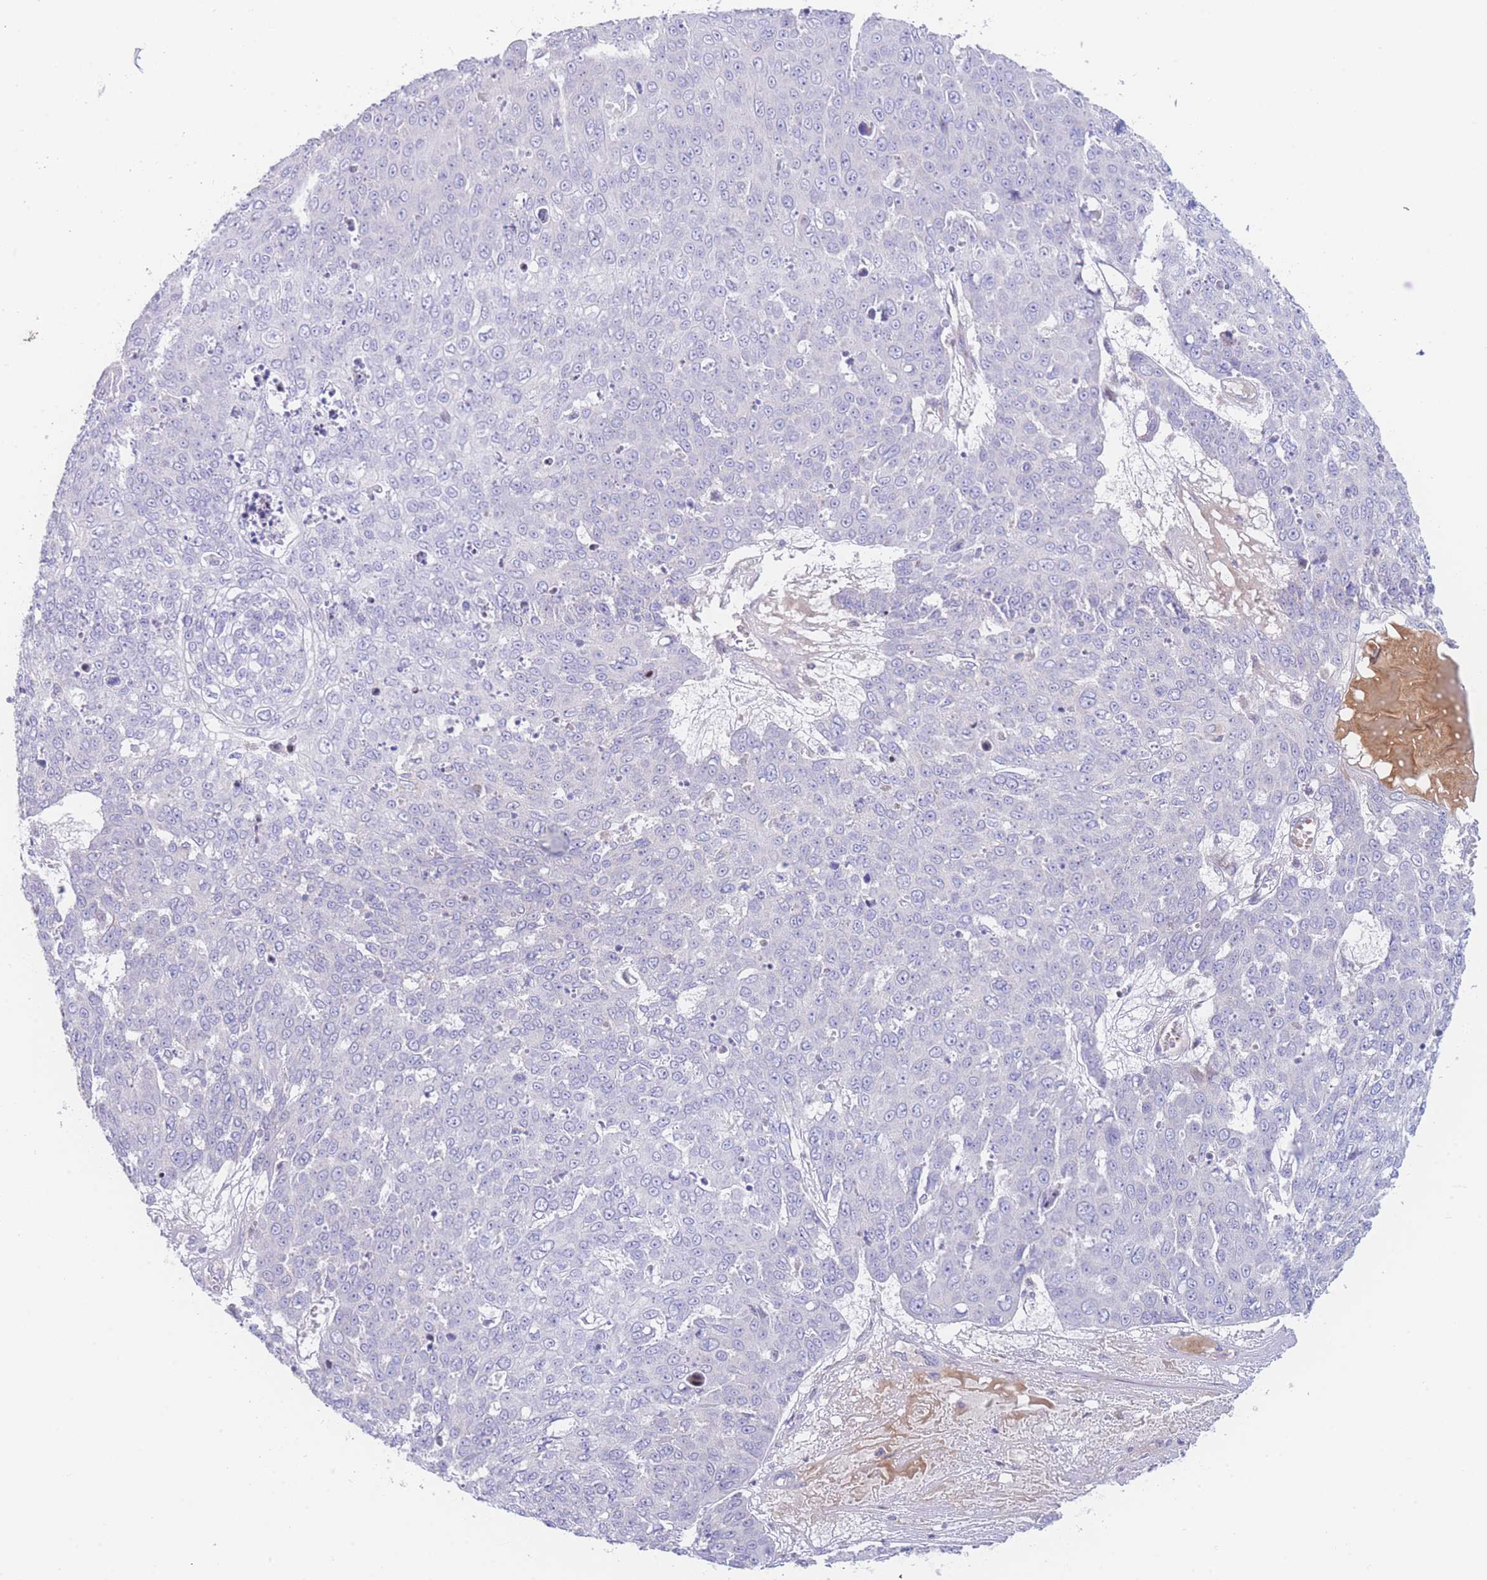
{"staining": {"intensity": "negative", "quantity": "none", "location": "none"}, "tissue": "skin cancer", "cell_type": "Tumor cells", "image_type": "cancer", "snomed": [{"axis": "morphology", "description": "Squamous cell carcinoma, NOS"}, {"axis": "topography", "description": "Skin"}], "caption": "The histopathology image demonstrates no significant staining in tumor cells of skin squamous cell carcinoma.", "gene": "GPAM", "patient": {"sex": "male", "age": 71}}